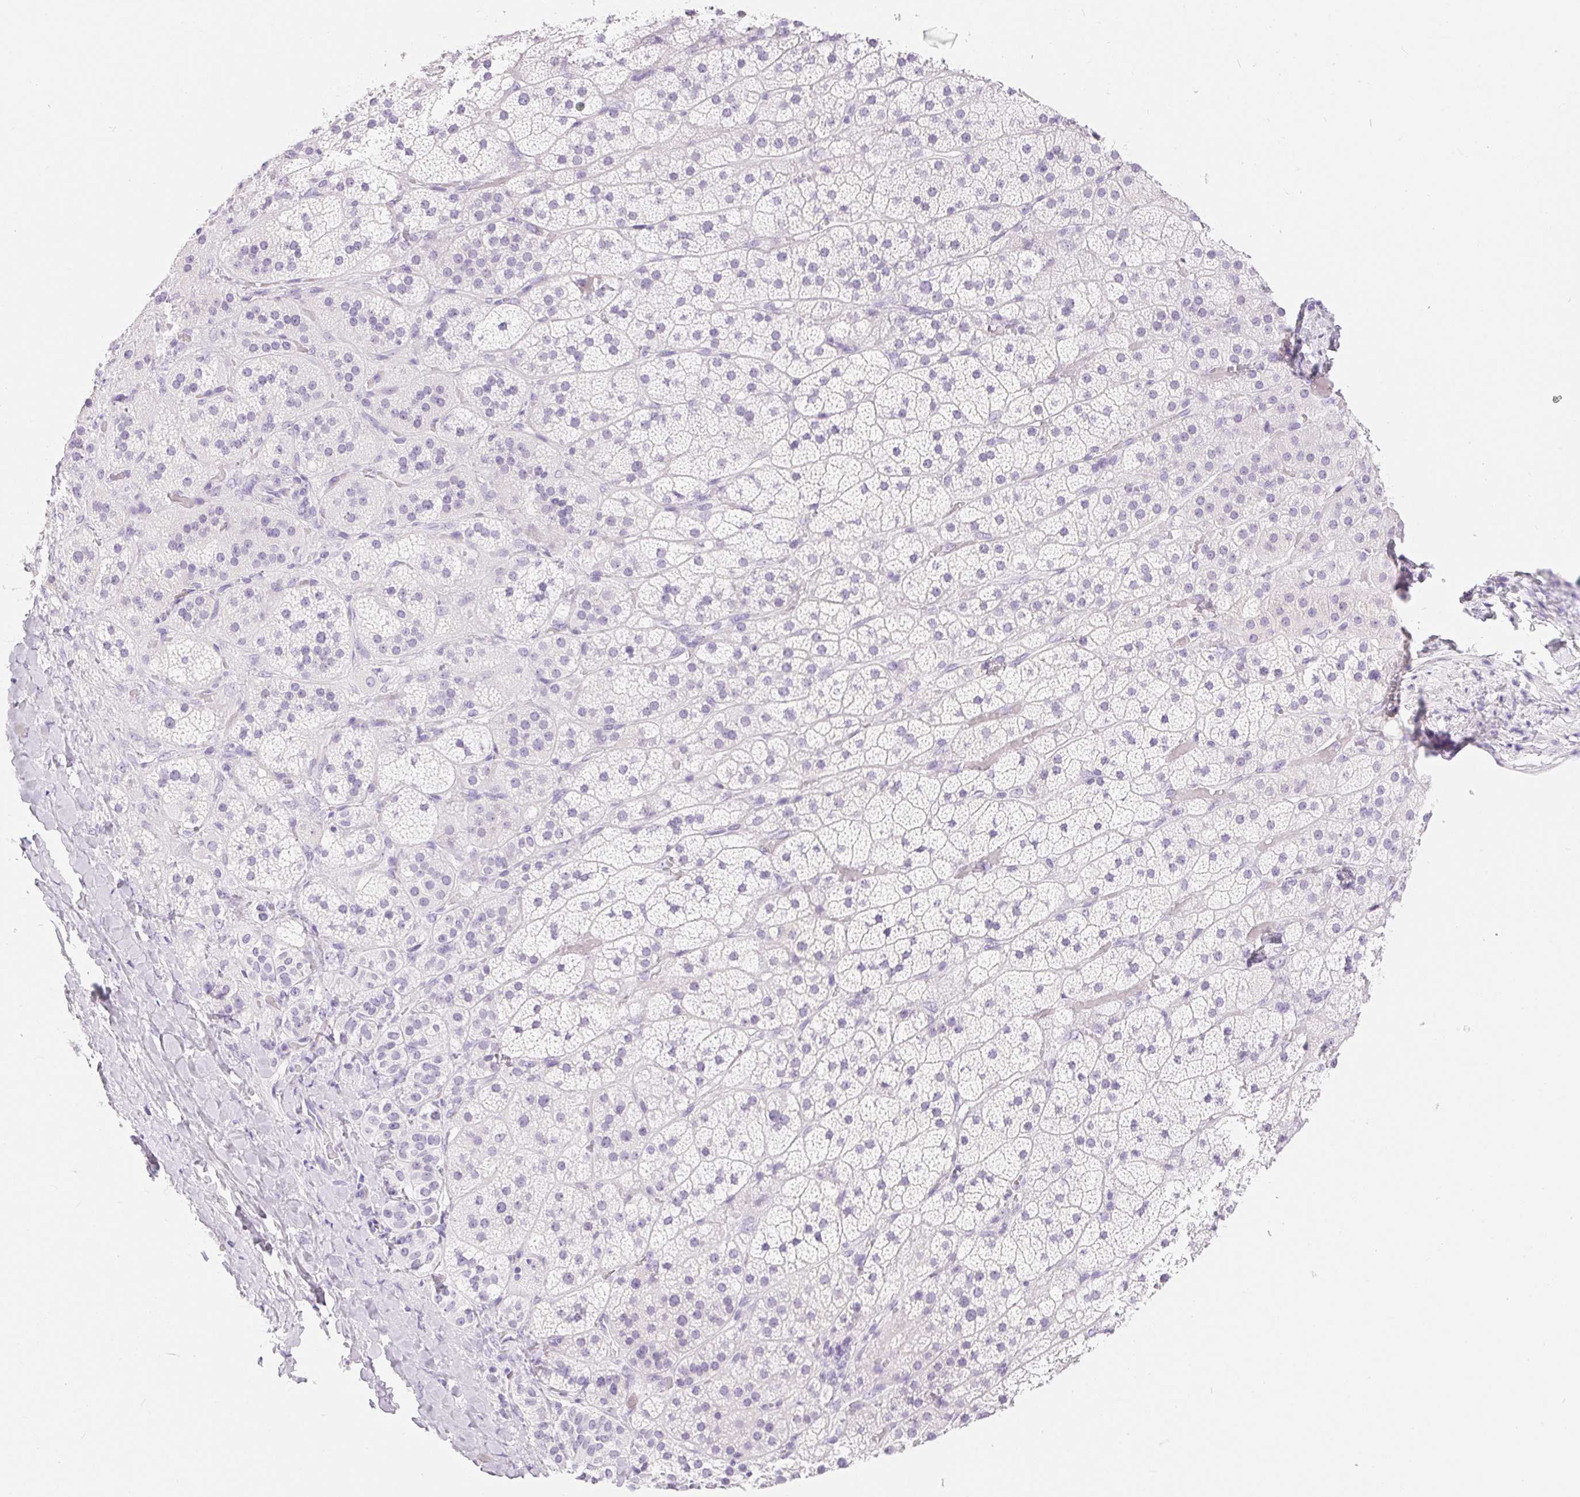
{"staining": {"intensity": "negative", "quantity": "none", "location": "none"}, "tissue": "adrenal gland", "cell_type": "Glandular cells", "image_type": "normal", "snomed": [{"axis": "morphology", "description": "Normal tissue, NOS"}, {"axis": "topography", "description": "Adrenal gland"}], "caption": "A high-resolution photomicrograph shows immunohistochemistry (IHC) staining of normal adrenal gland, which demonstrates no significant staining in glandular cells.", "gene": "XDH", "patient": {"sex": "male", "age": 57}}